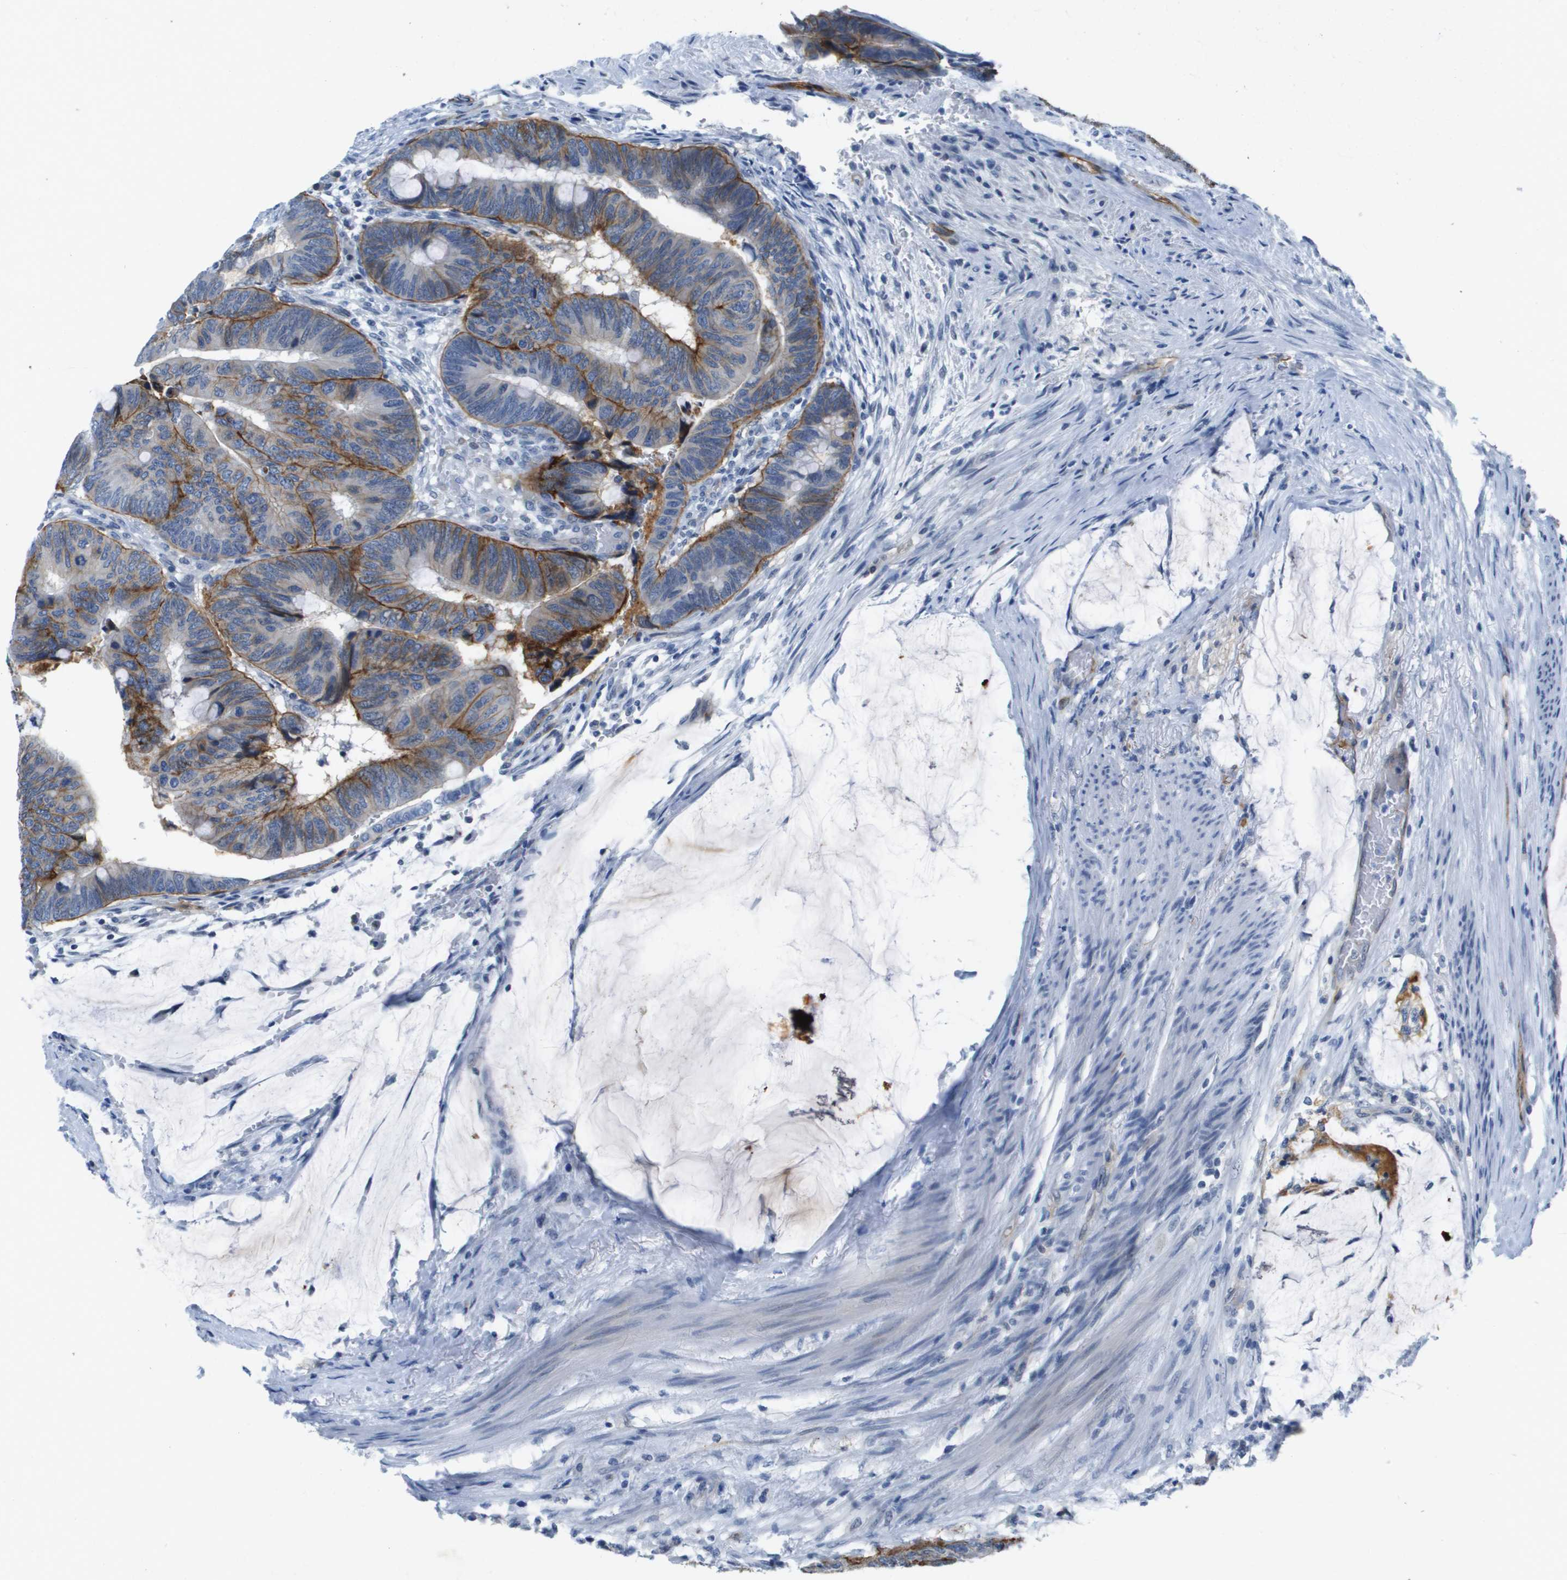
{"staining": {"intensity": "moderate", "quantity": ">75%", "location": "cytoplasmic/membranous"}, "tissue": "colorectal cancer", "cell_type": "Tumor cells", "image_type": "cancer", "snomed": [{"axis": "morphology", "description": "Normal tissue, NOS"}, {"axis": "morphology", "description": "Adenocarcinoma, NOS"}, {"axis": "topography", "description": "Rectum"}], "caption": "A high-resolution image shows immunohistochemistry (IHC) staining of adenocarcinoma (colorectal), which displays moderate cytoplasmic/membranous expression in approximately >75% of tumor cells.", "gene": "ITGA6", "patient": {"sex": "male", "age": 92}}